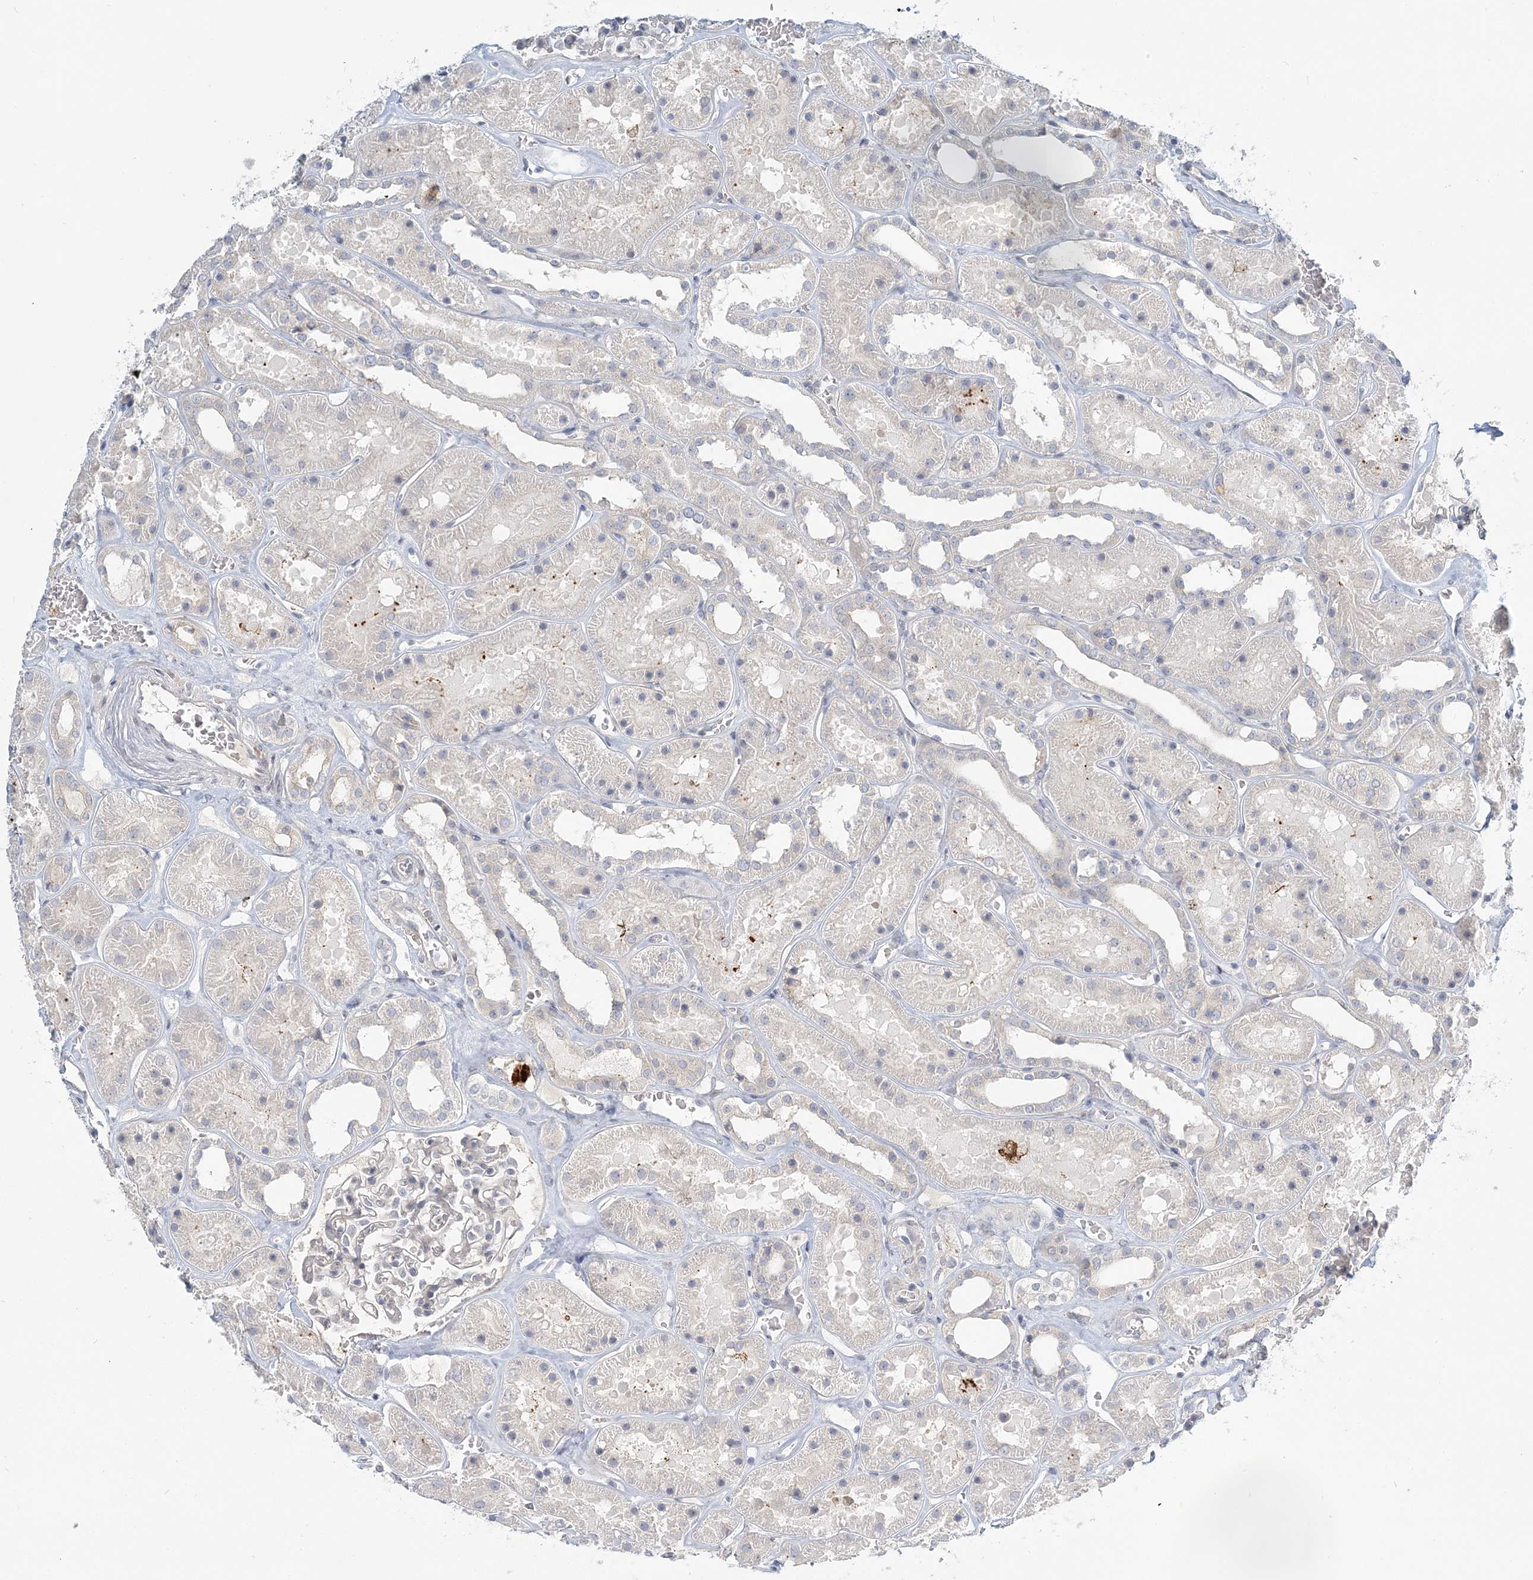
{"staining": {"intensity": "negative", "quantity": "none", "location": "none"}, "tissue": "kidney", "cell_type": "Cells in glomeruli", "image_type": "normal", "snomed": [{"axis": "morphology", "description": "Normal tissue, NOS"}, {"axis": "topography", "description": "Kidney"}], "caption": "The image demonstrates no significant expression in cells in glomeruli of kidney.", "gene": "NAA11", "patient": {"sex": "female", "age": 41}}